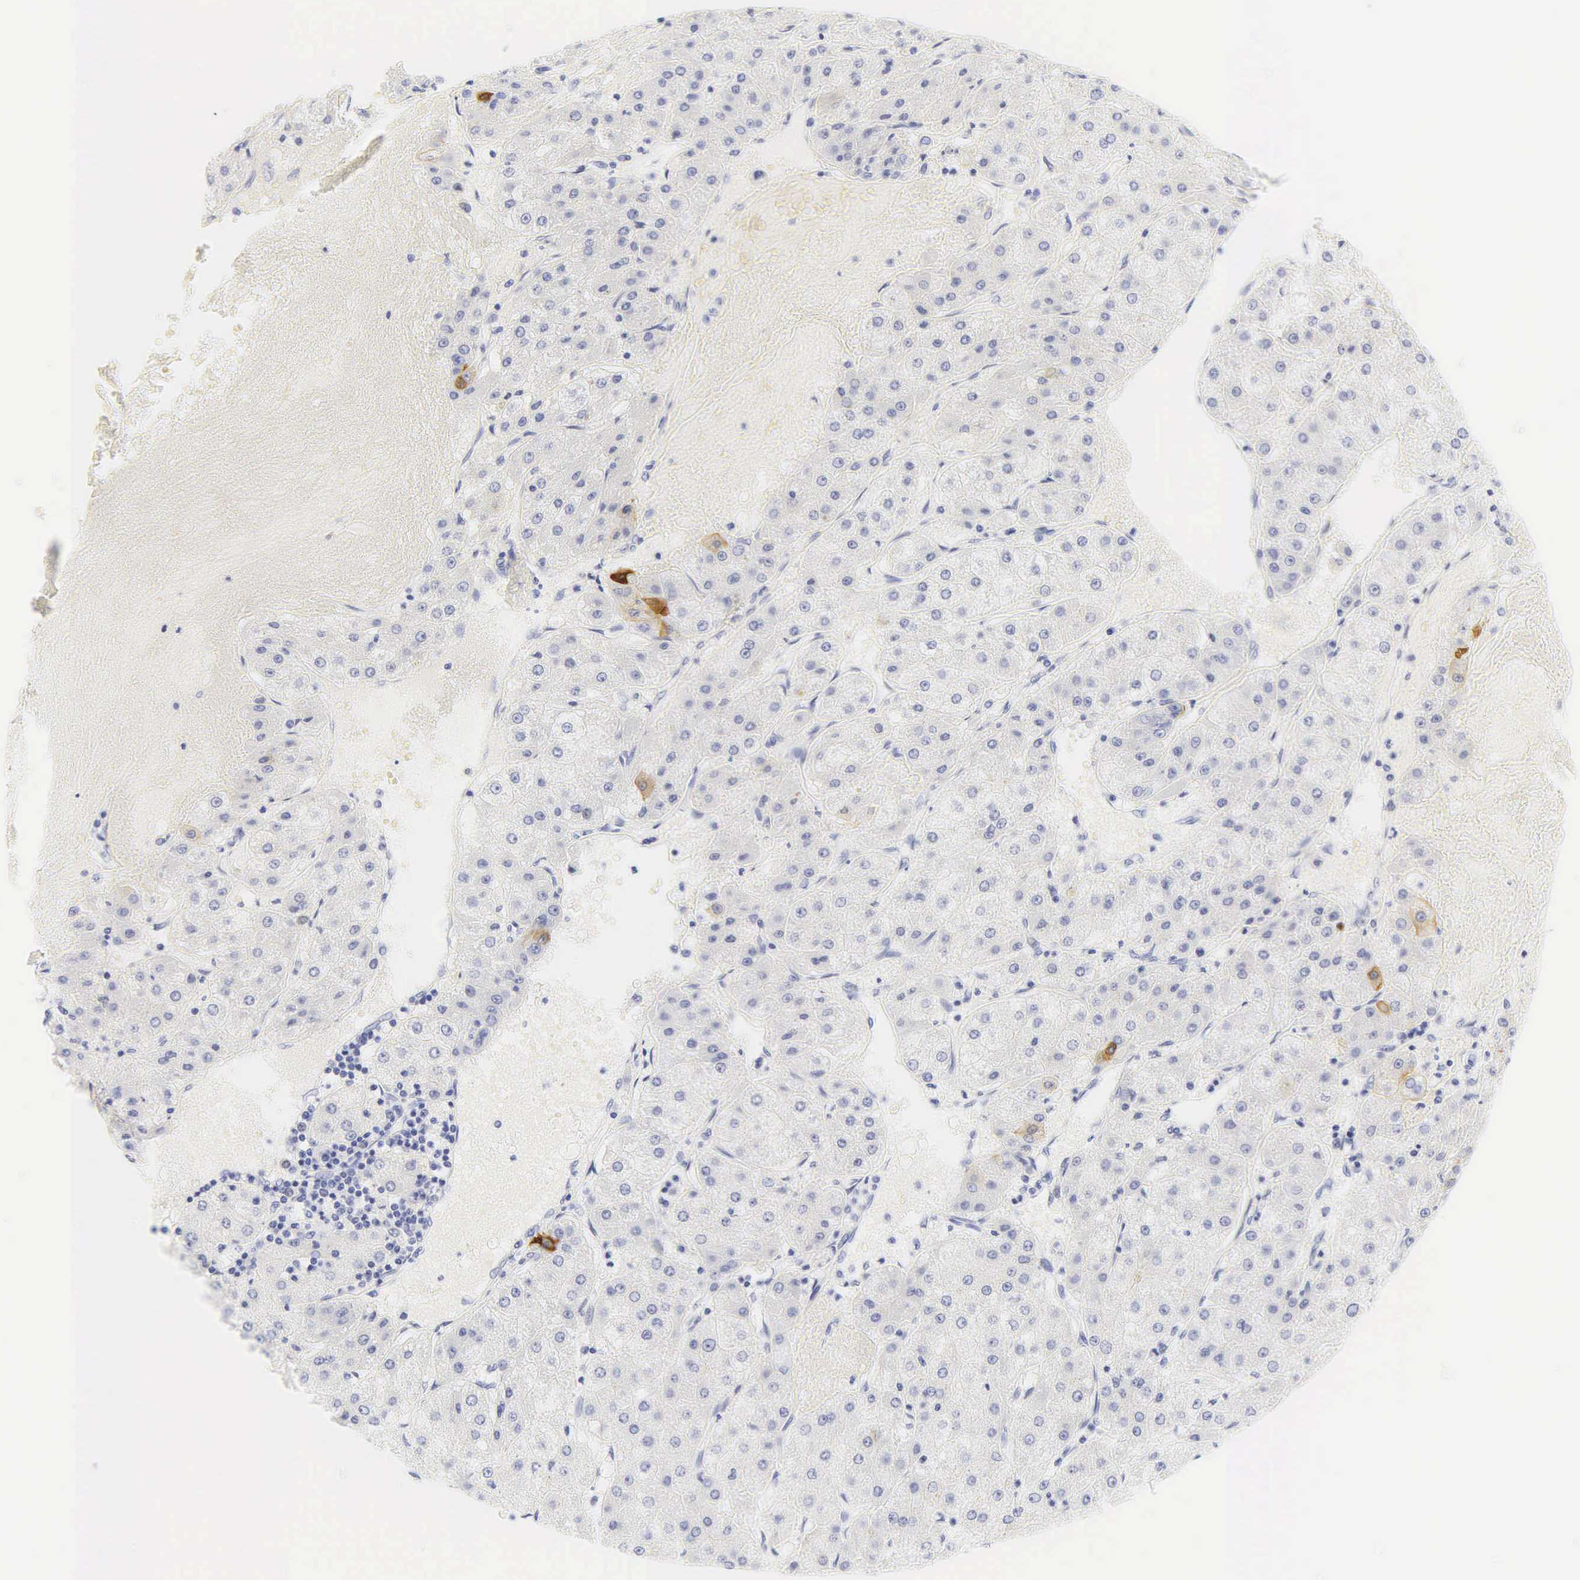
{"staining": {"intensity": "negative", "quantity": "none", "location": "none"}, "tissue": "liver cancer", "cell_type": "Tumor cells", "image_type": "cancer", "snomed": [{"axis": "morphology", "description": "Carcinoma, Hepatocellular, NOS"}, {"axis": "topography", "description": "Liver"}], "caption": "DAB (3,3'-diaminobenzidine) immunohistochemical staining of liver cancer exhibits no significant staining in tumor cells.", "gene": "KRT20", "patient": {"sex": "female", "age": 52}}